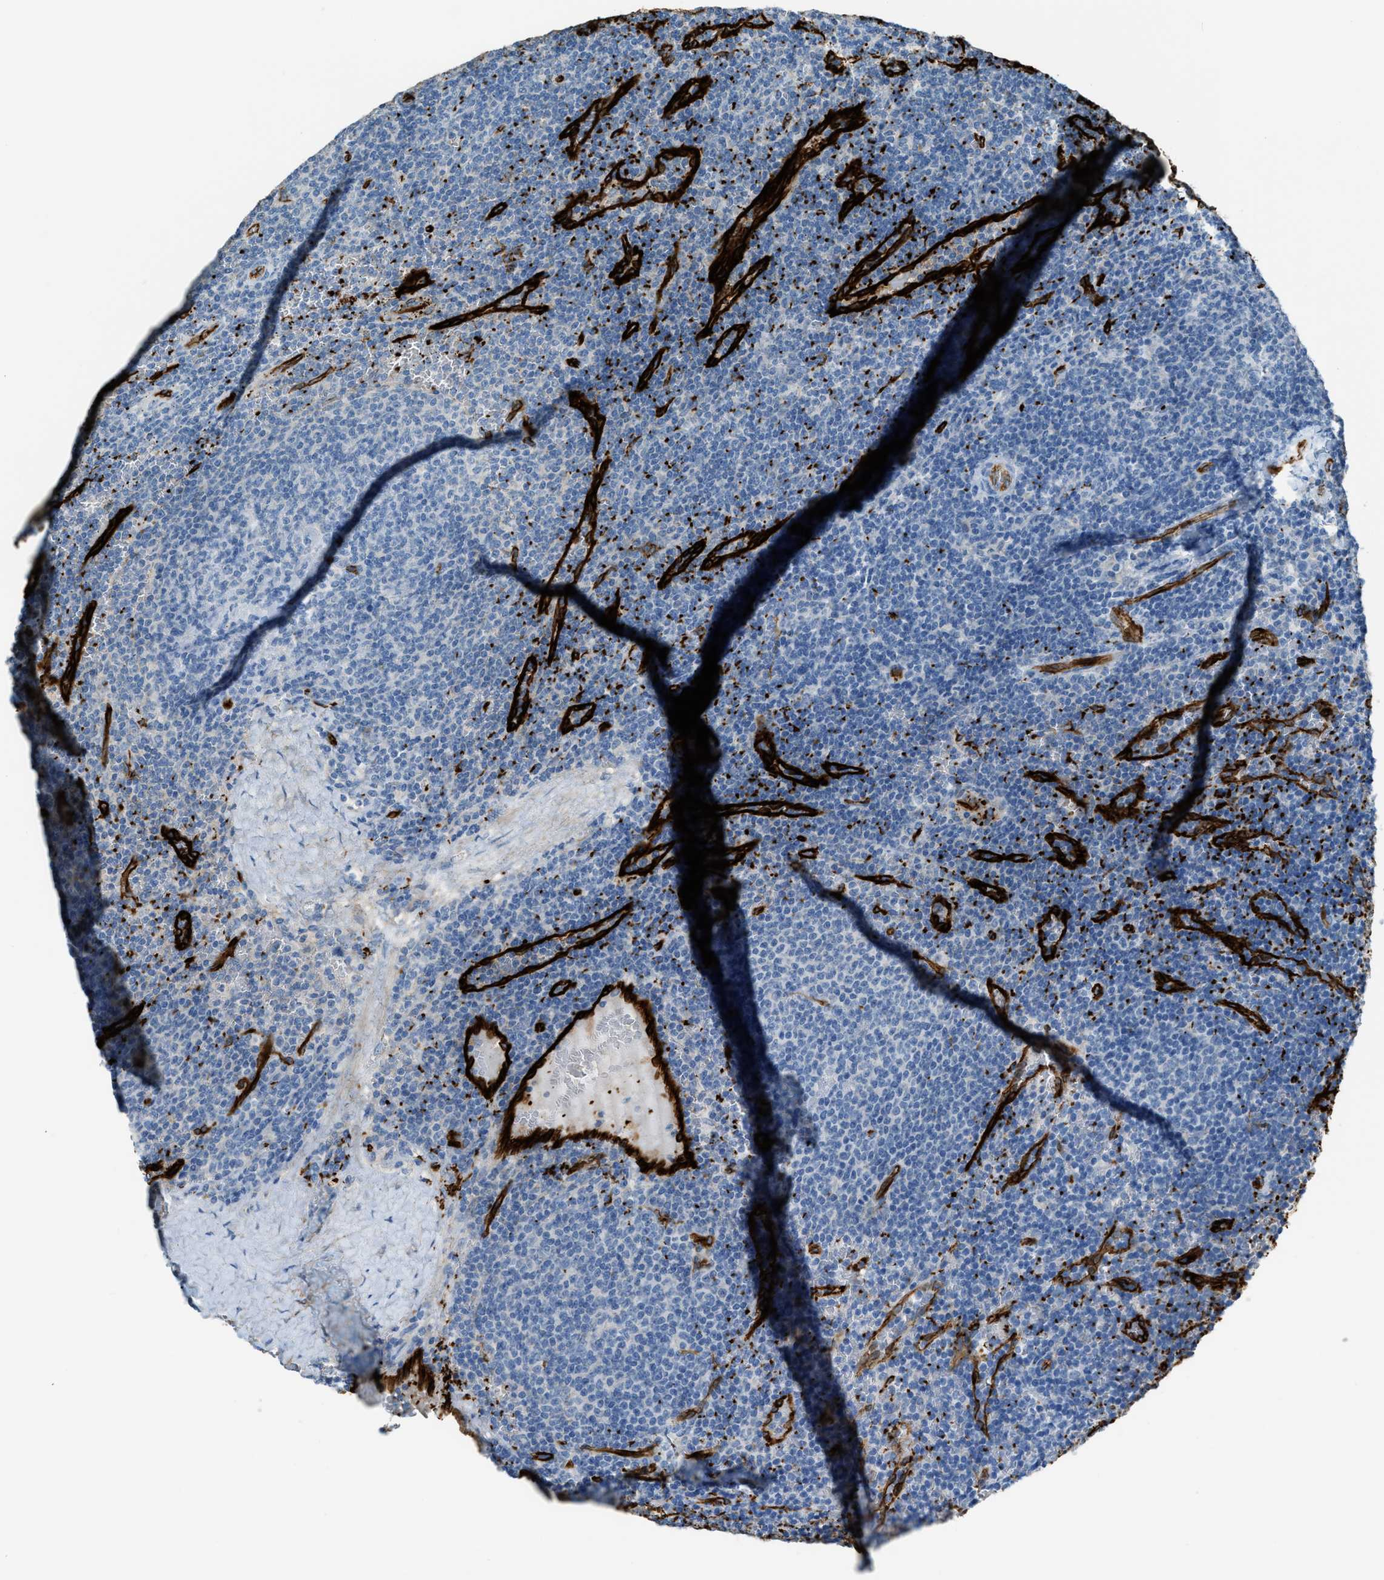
{"staining": {"intensity": "negative", "quantity": "none", "location": "none"}, "tissue": "lymphoma", "cell_type": "Tumor cells", "image_type": "cancer", "snomed": [{"axis": "morphology", "description": "Malignant lymphoma, non-Hodgkin's type, Low grade"}, {"axis": "topography", "description": "Spleen"}], "caption": "Image shows no significant protein expression in tumor cells of lymphoma.", "gene": "SLC22A15", "patient": {"sex": "female", "age": 50}}